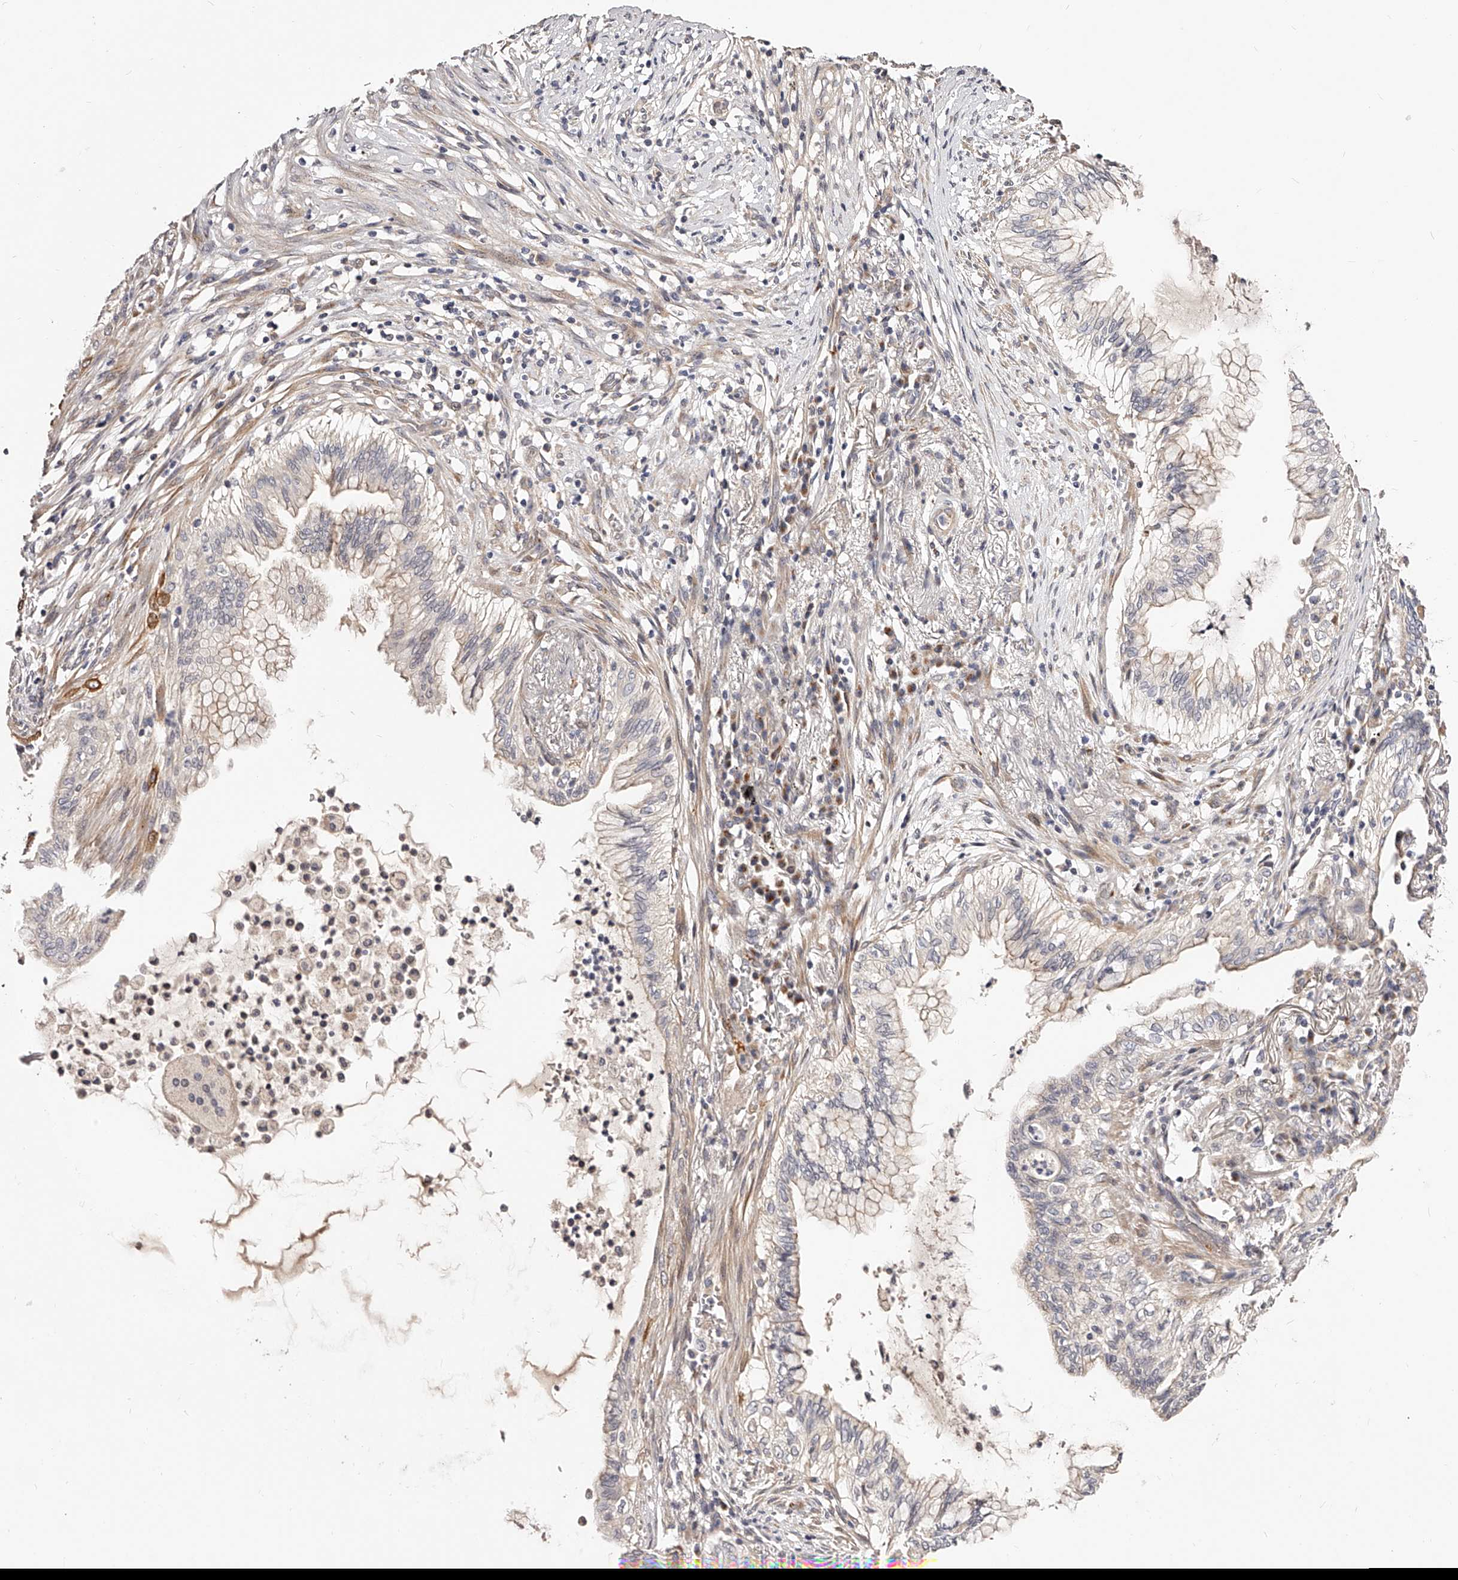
{"staining": {"intensity": "weak", "quantity": "<25%", "location": "cytoplasmic/membranous"}, "tissue": "lung cancer", "cell_type": "Tumor cells", "image_type": "cancer", "snomed": [{"axis": "morphology", "description": "Adenocarcinoma, NOS"}, {"axis": "topography", "description": "Lung"}], "caption": "There is no significant positivity in tumor cells of lung adenocarcinoma.", "gene": "ZNF502", "patient": {"sex": "female", "age": 70}}